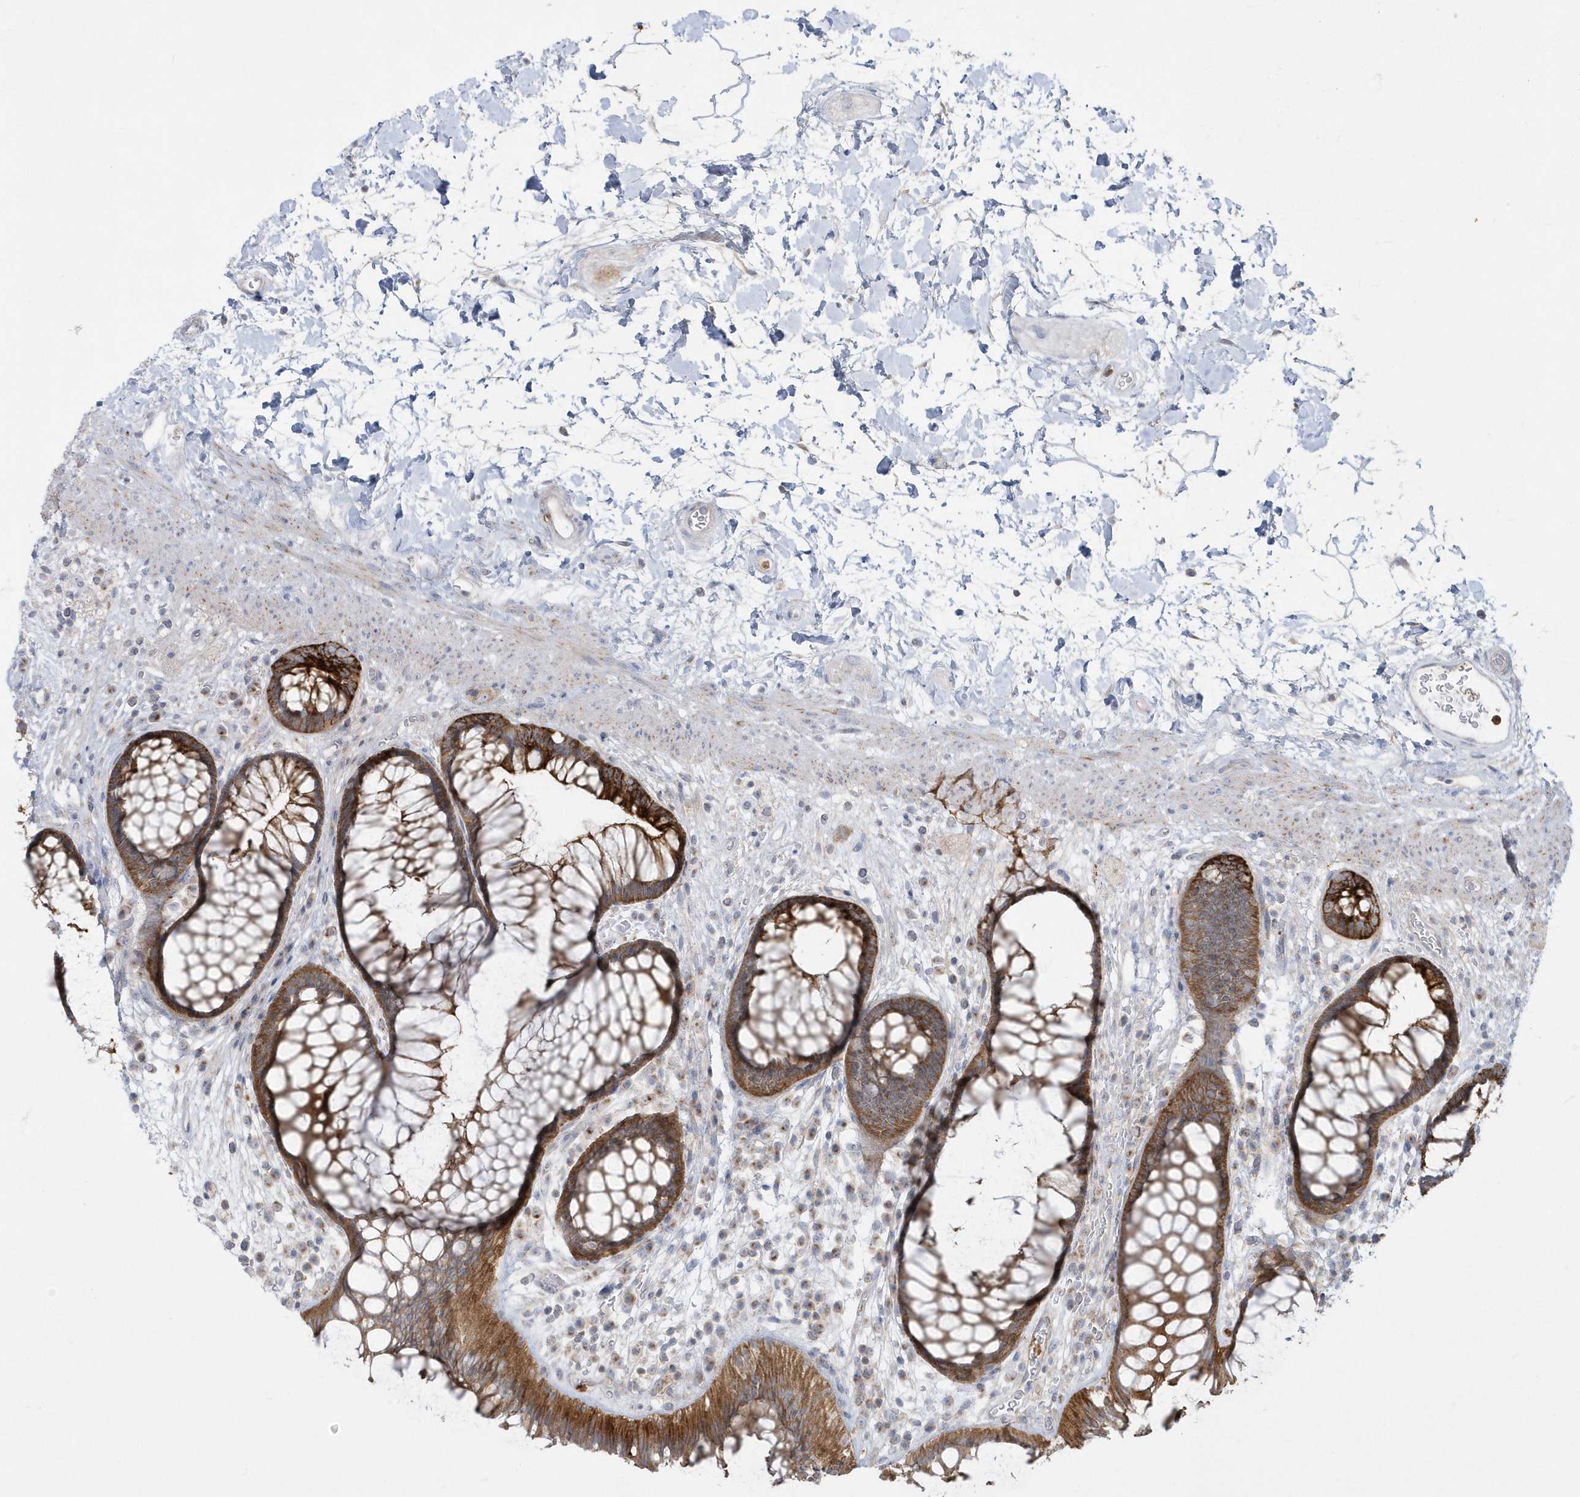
{"staining": {"intensity": "strong", "quantity": ">75%", "location": "cytoplasmic/membranous"}, "tissue": "rectum", "cell_type": "Glandular cells", "image_type": "normal", "snomed": [{"axis": "morphology", "description": "Normal tissue, NOS"}, {"axis": "topography", "description": "Rectum"}], "caption": "Rectum stained with a brown dye demonstrates strong cytoplasmic/membranous positive positivity in about >75% of glandular cells.", "gene": "DNAJC18", "patient": {"sex": "male", "age": 51}}